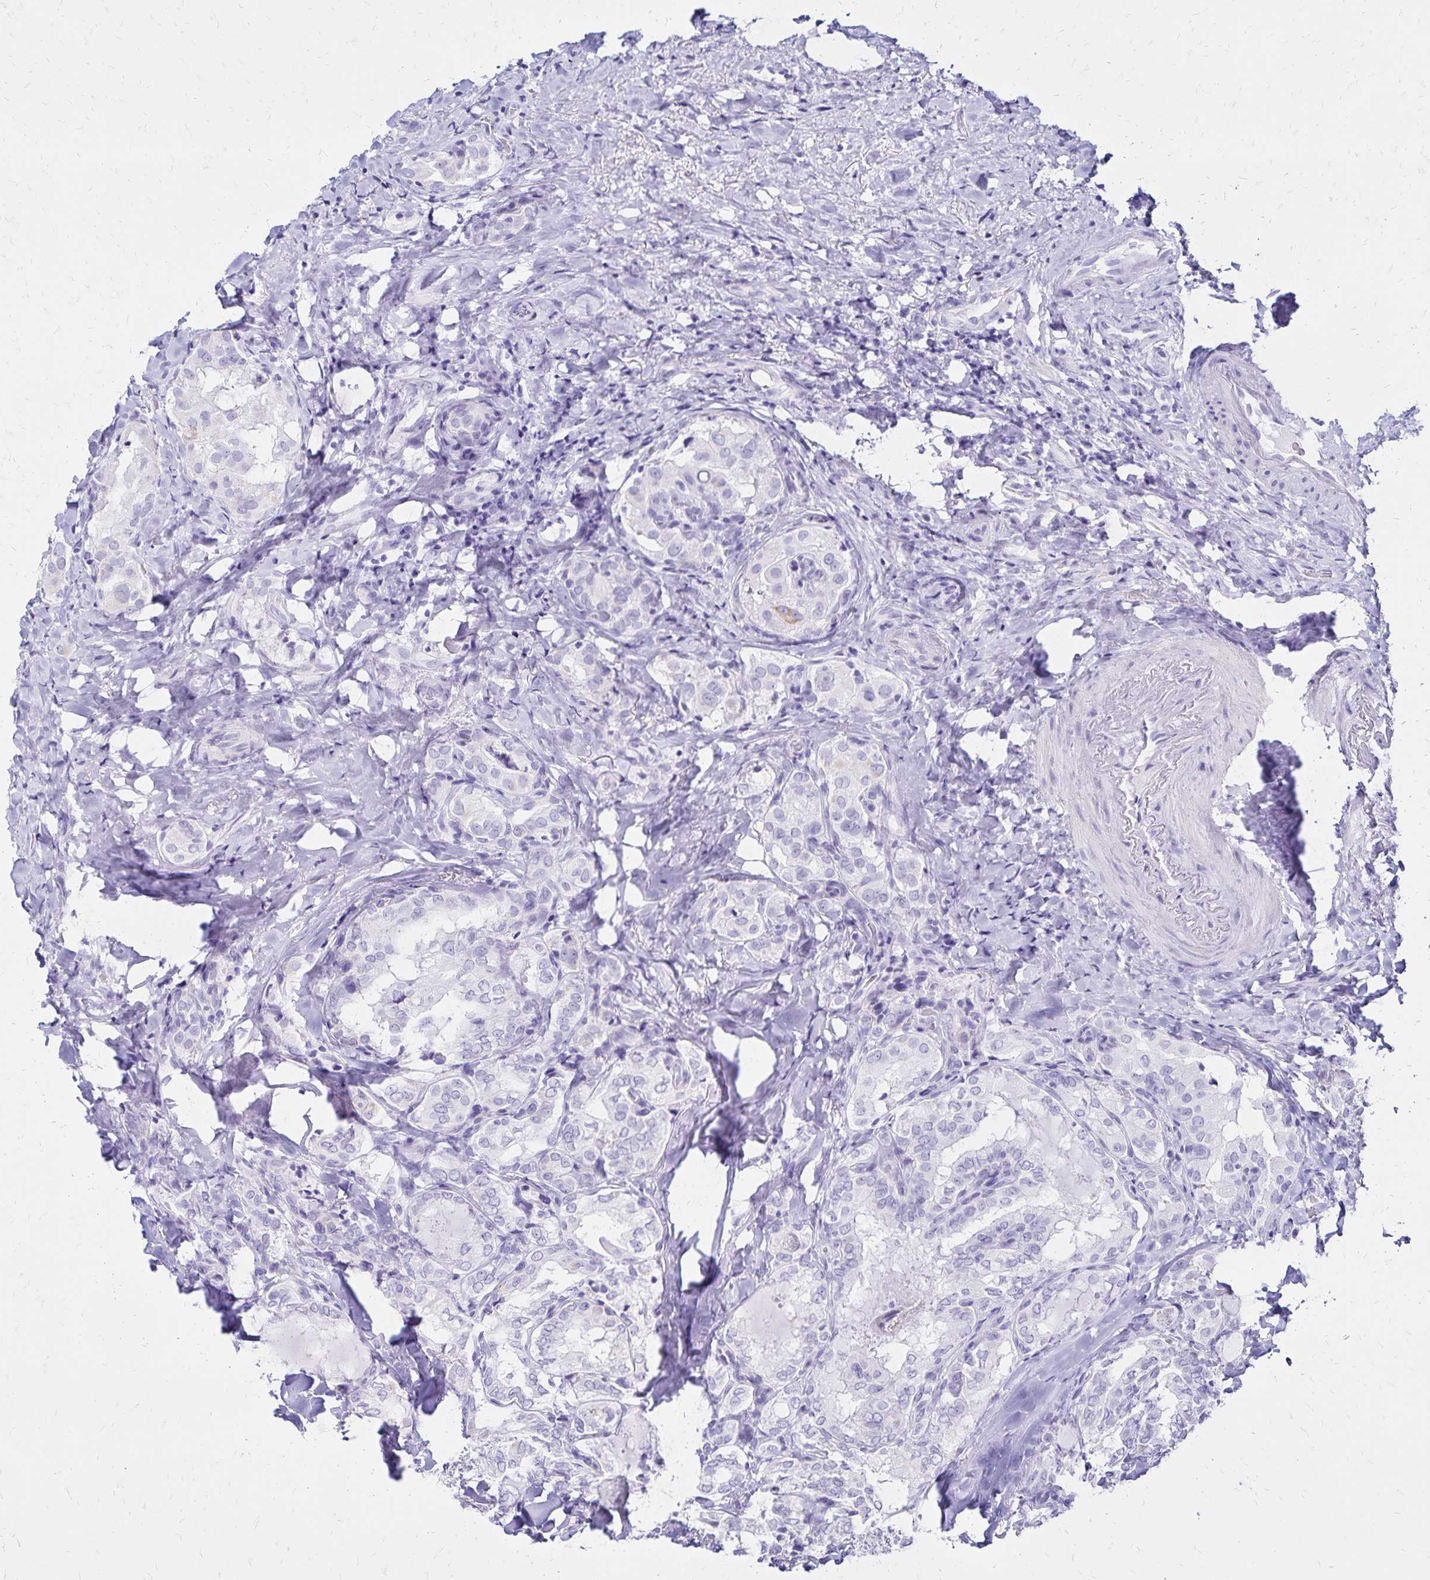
{"staining": {"intensity": "negative", "quantity": "none", "location": "none"}, "tissue": "thyroid cancer", "cell_type": "Tumor cells", "image_type": "cancer", "snomed": [{"axis": "morphology", "description": "Papillary adenocarcinoma, NOS"}, {"axis": "topography", "description": "Thyroid gland"}], "caption": "An IHC image of thyroid cancer is shown. There is no staining in tumor cells of thyroid cancer.", "gene": "LIN28B", "patient": {"sex": "female", "age": 75}}